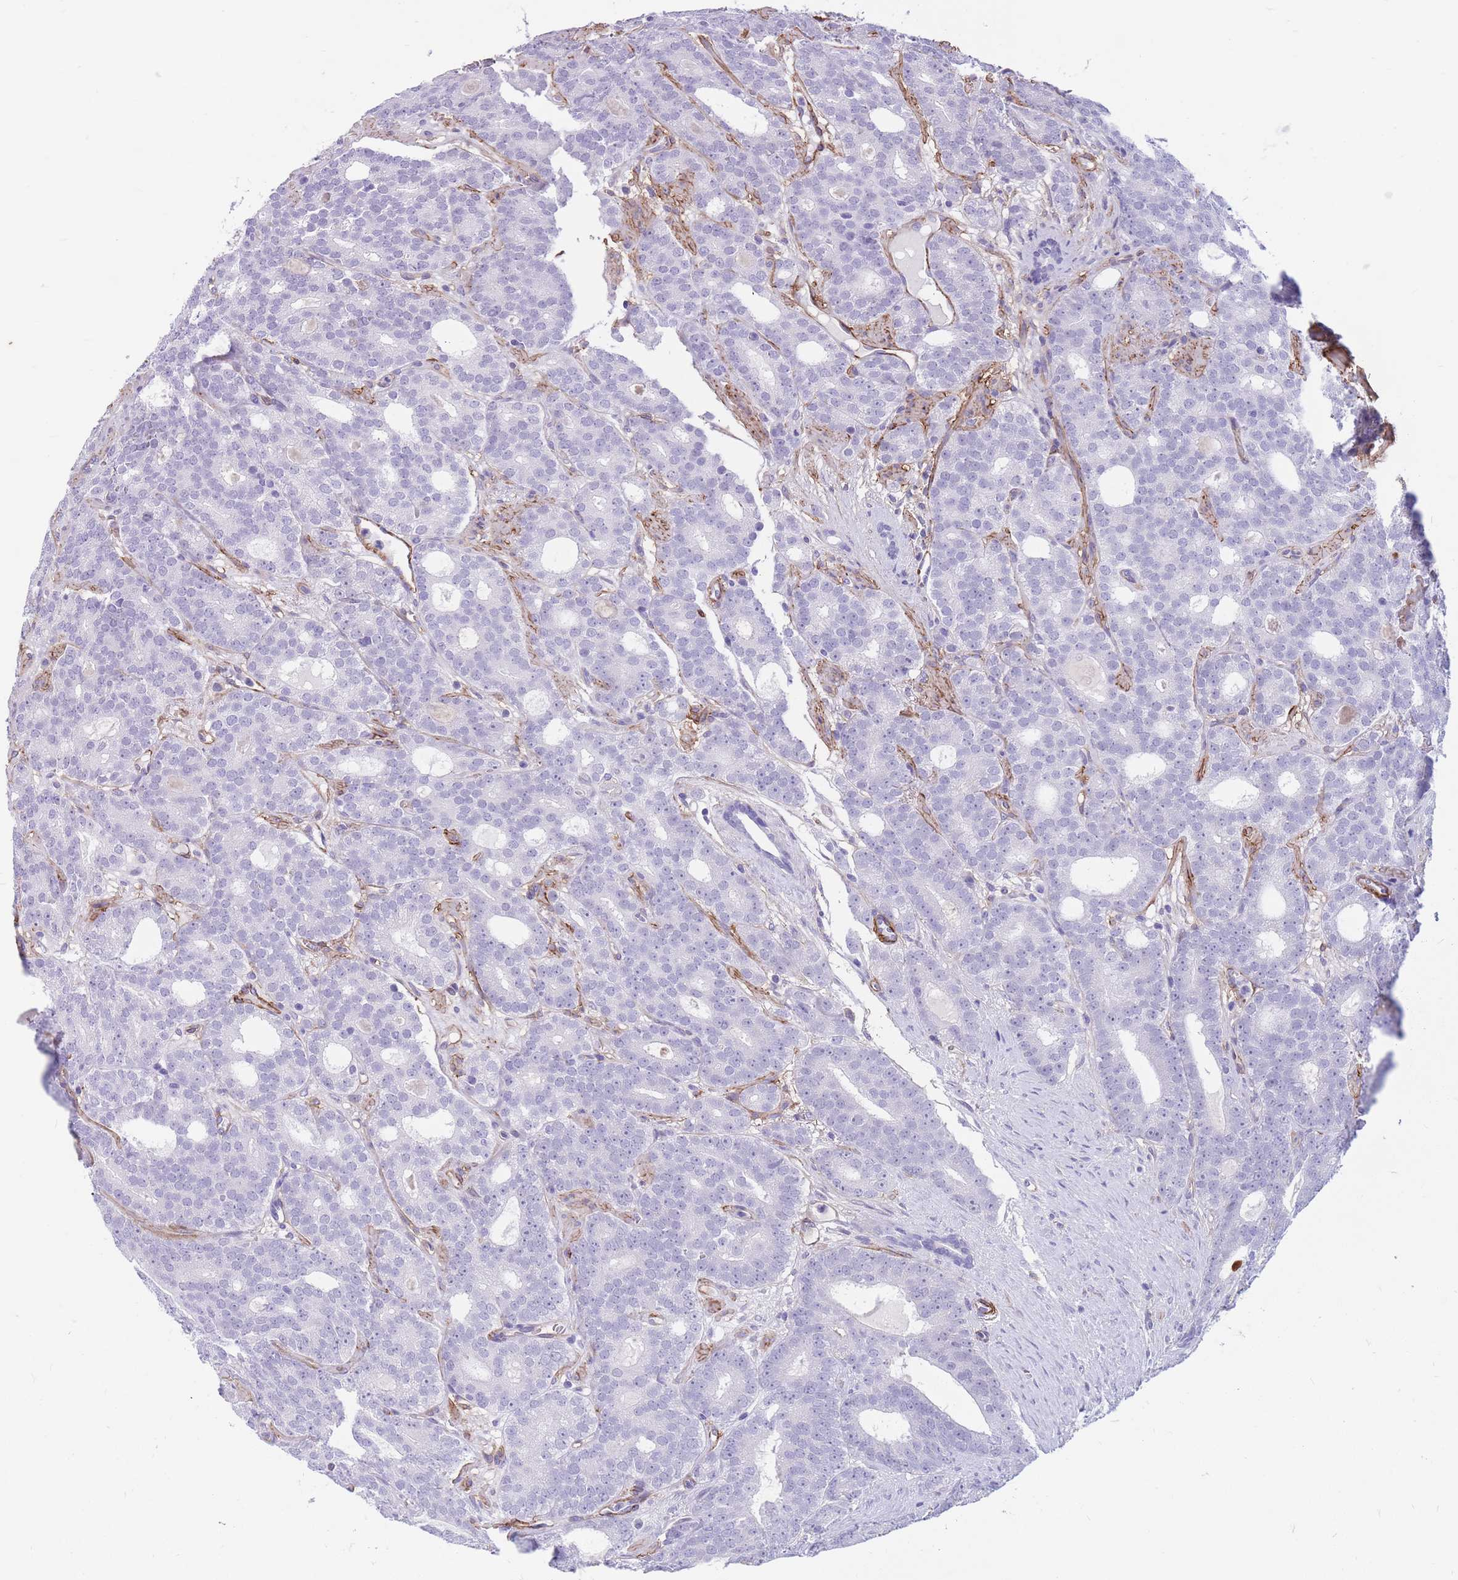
{"staining": {"intensity": "negative", "quantity": "none", "location": "none"}, "tissue": "prostate cancer", "cell_type": "Tumor cells", "image_type": "cancer", "snomed": [{"axis": "morphology", "description": "Adenocarcinoma, High grade"}, {"axis": "topography", "description": "Prostate"}], "caption": "This image is of prostate cancer (adenocarcinoma (high-grade)) stained with immunohistochemistry (IHC) to label a protein in brown with the nuclei are counter-stained blue. There is no staining in tumor cells. Nuclei are stained in blue.", "gene": "DPYD", "patient": {"sex": "male", "age": 64}}